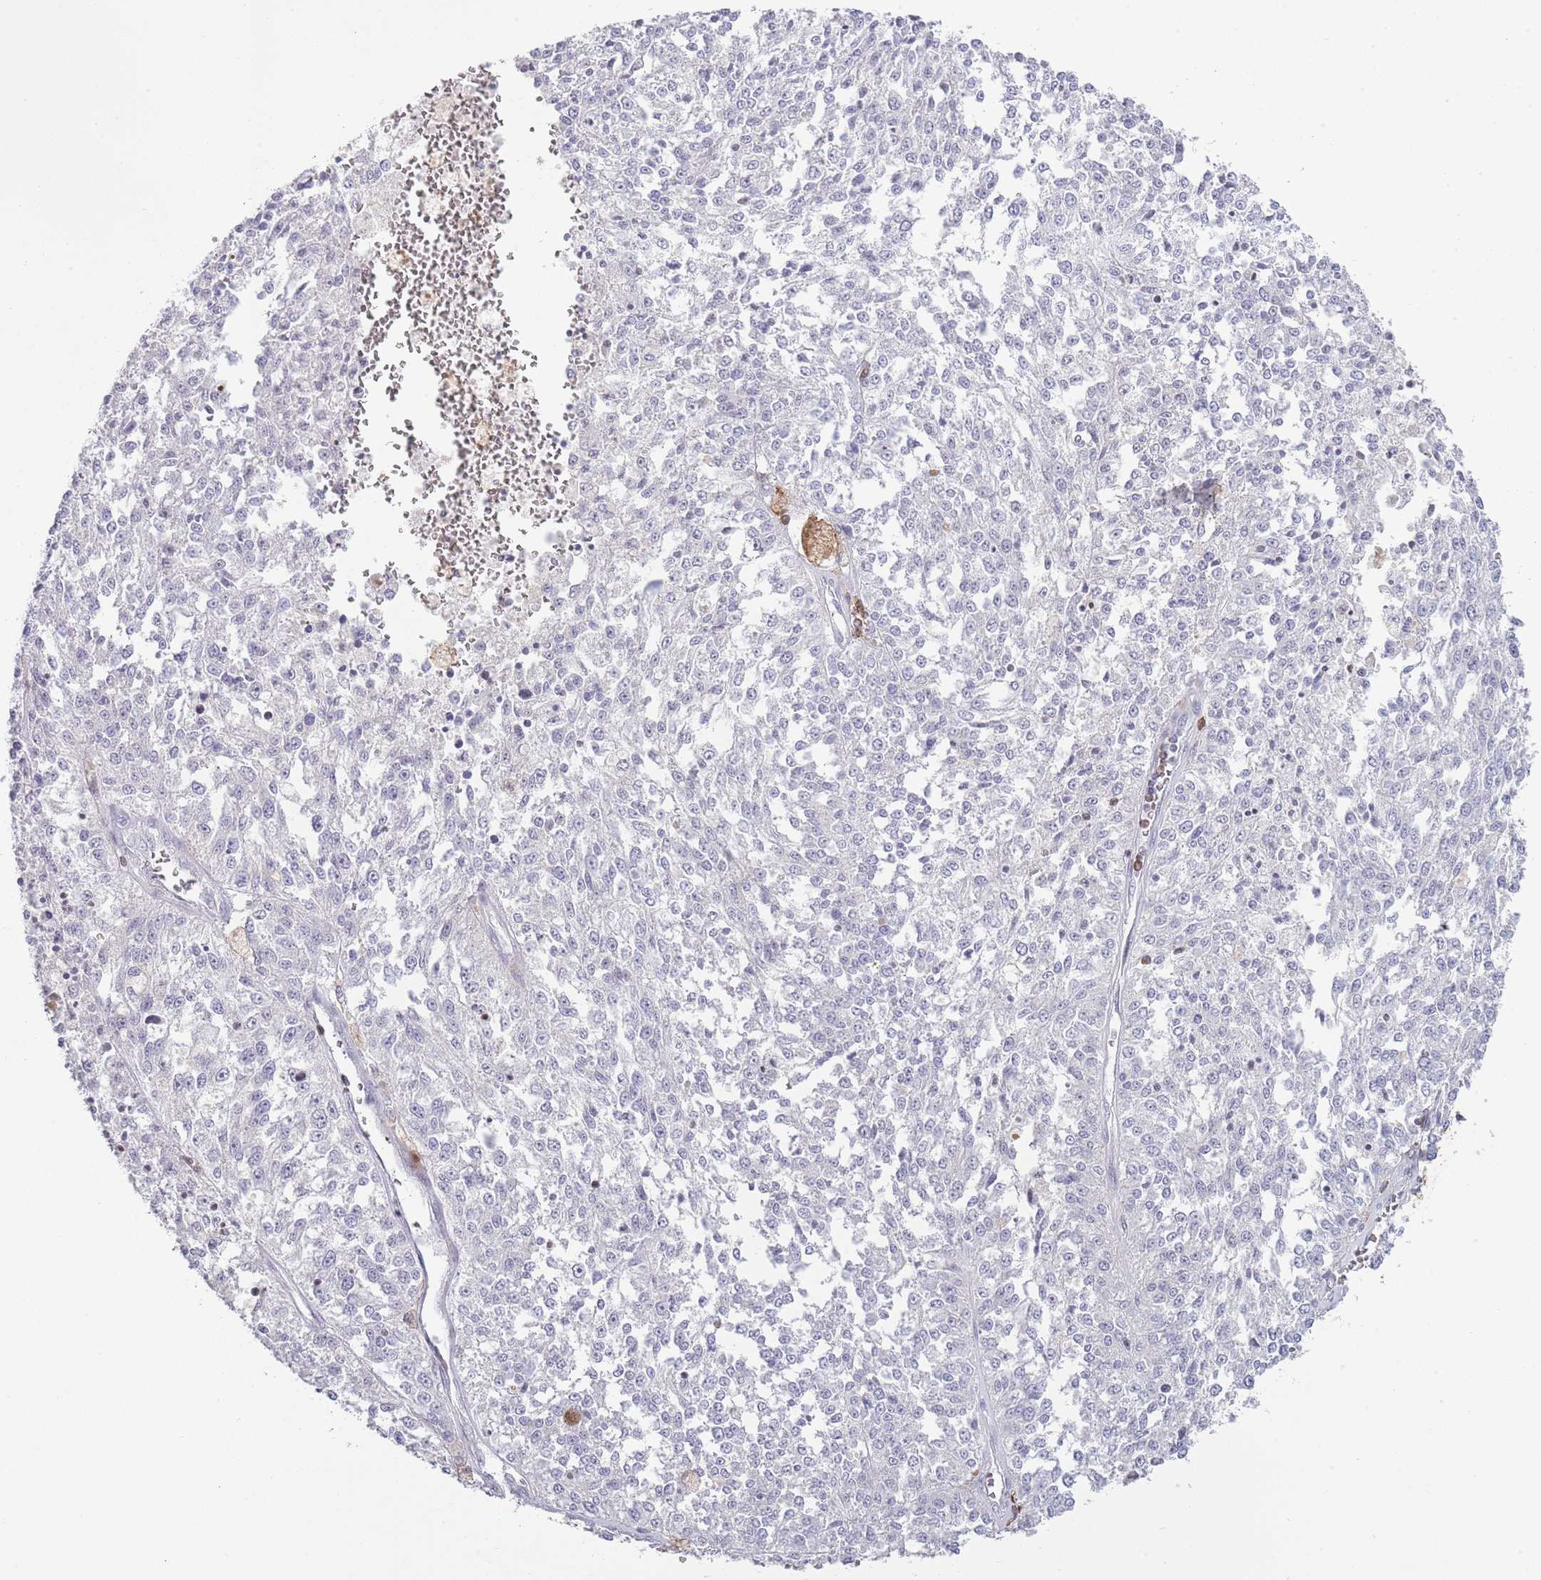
{"staining": {"intensity": "negative", "quantity": "none", "location": "none"}, "tissue": "melanoma", "cell_type": "Tumor cells", "image_type": "cancer", "snomed": [{"axis": "morphology", "description": "Malignant melanoma, NOS"}, {"axis": "topography", "description": "Skin"}], "caption": "Malignant melanoma was stained to show a protein in brown. There is no significant expression in tumor cells.", "gene": "LPXN", "patient": {"sex": "female", "age": 64}}